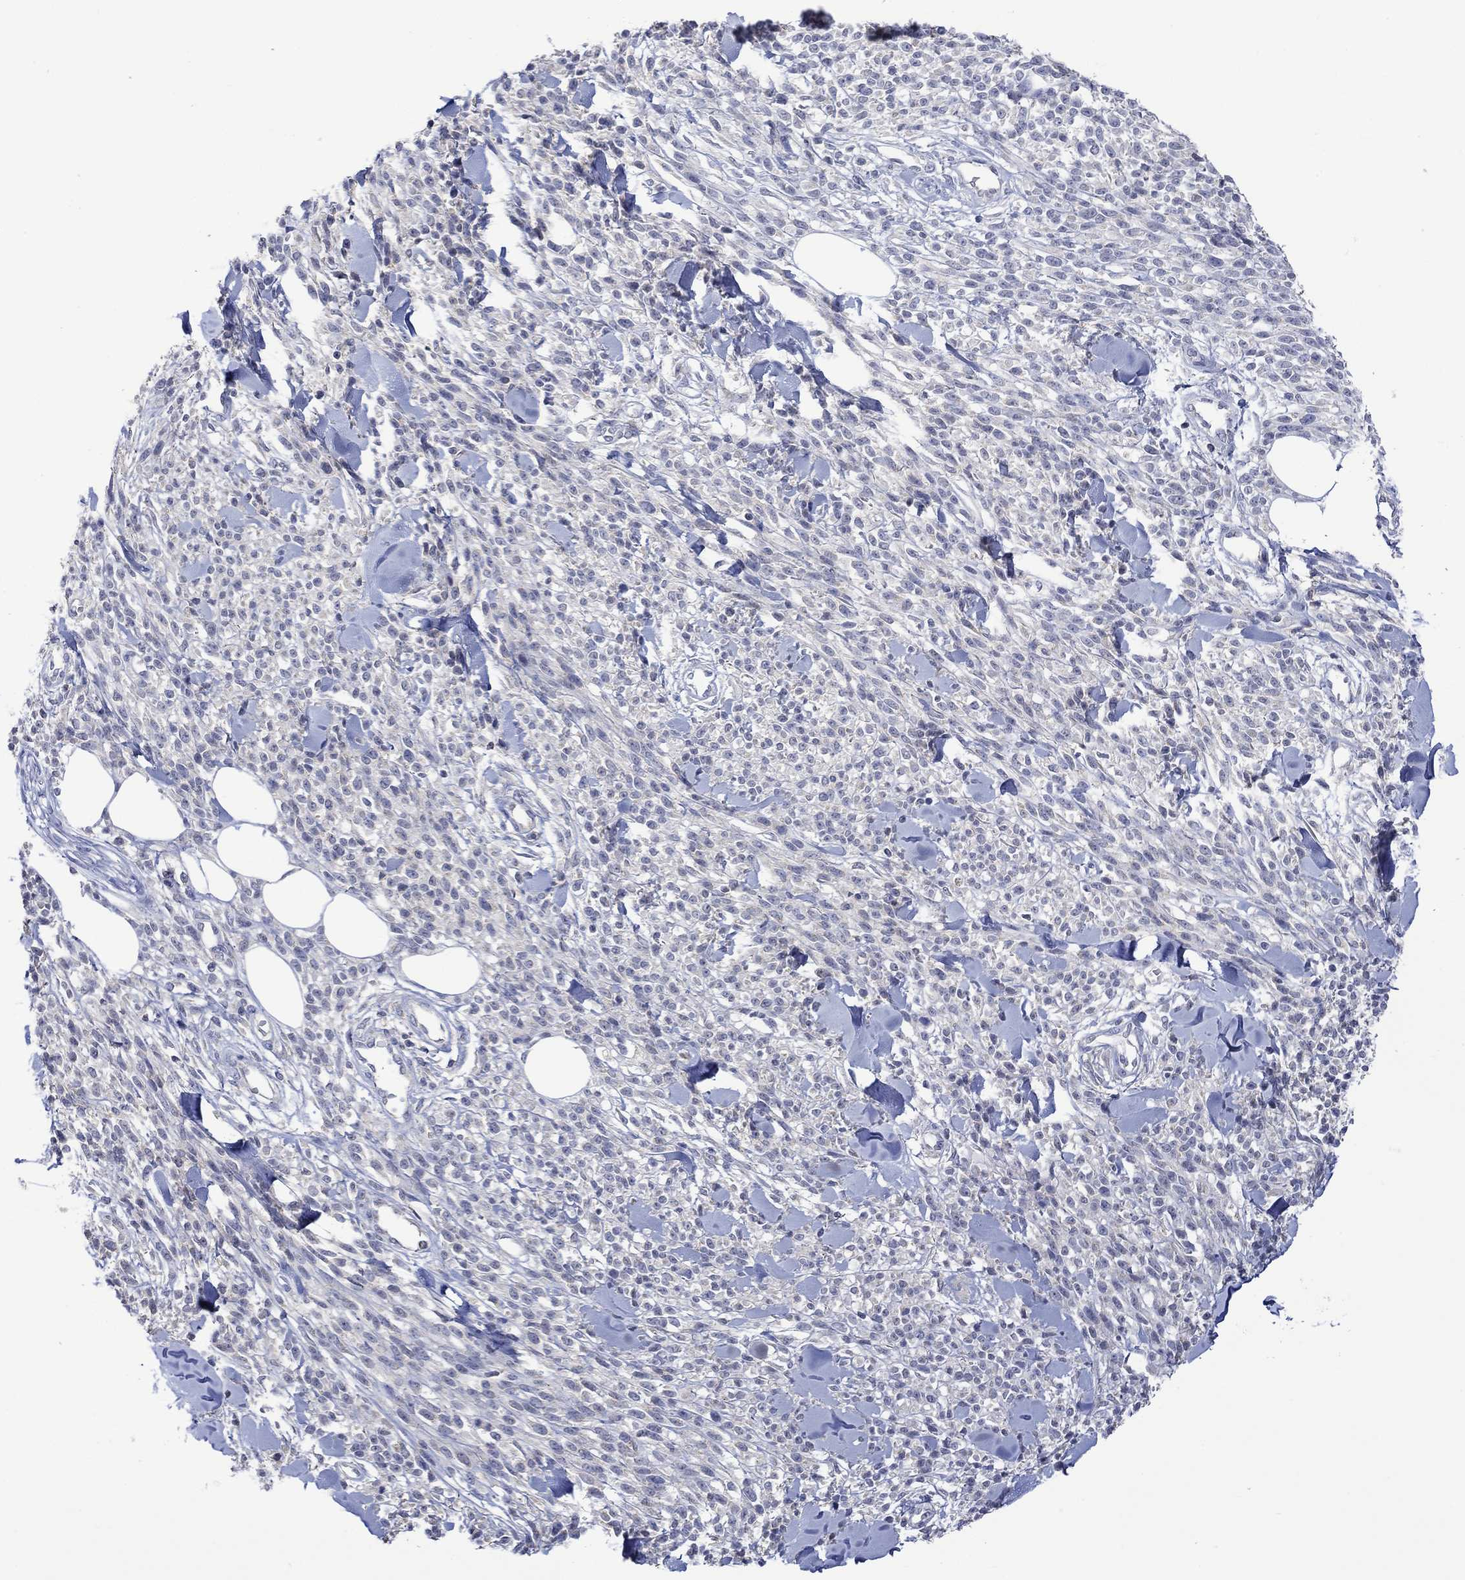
{"staining": {"intensity": "negative", "quantity": "none", "location": "none"}, "tissue": "melanoma", "cell_type": "Tumor cells", "image_type": "cancer", "snomed": [{"axis": "morphology", "description": "Malignant melanoma, NOS"}, {"axis": "topography", "description": "Skin"}, {"axis": "topography", "description": "Skin of trunk"}], "caption": "A histopathology image of human malignant melanoma is negative for staining in tumor cells.", "gene": "SLC48A1", "patient": {"sex": "male", "age": 74}}